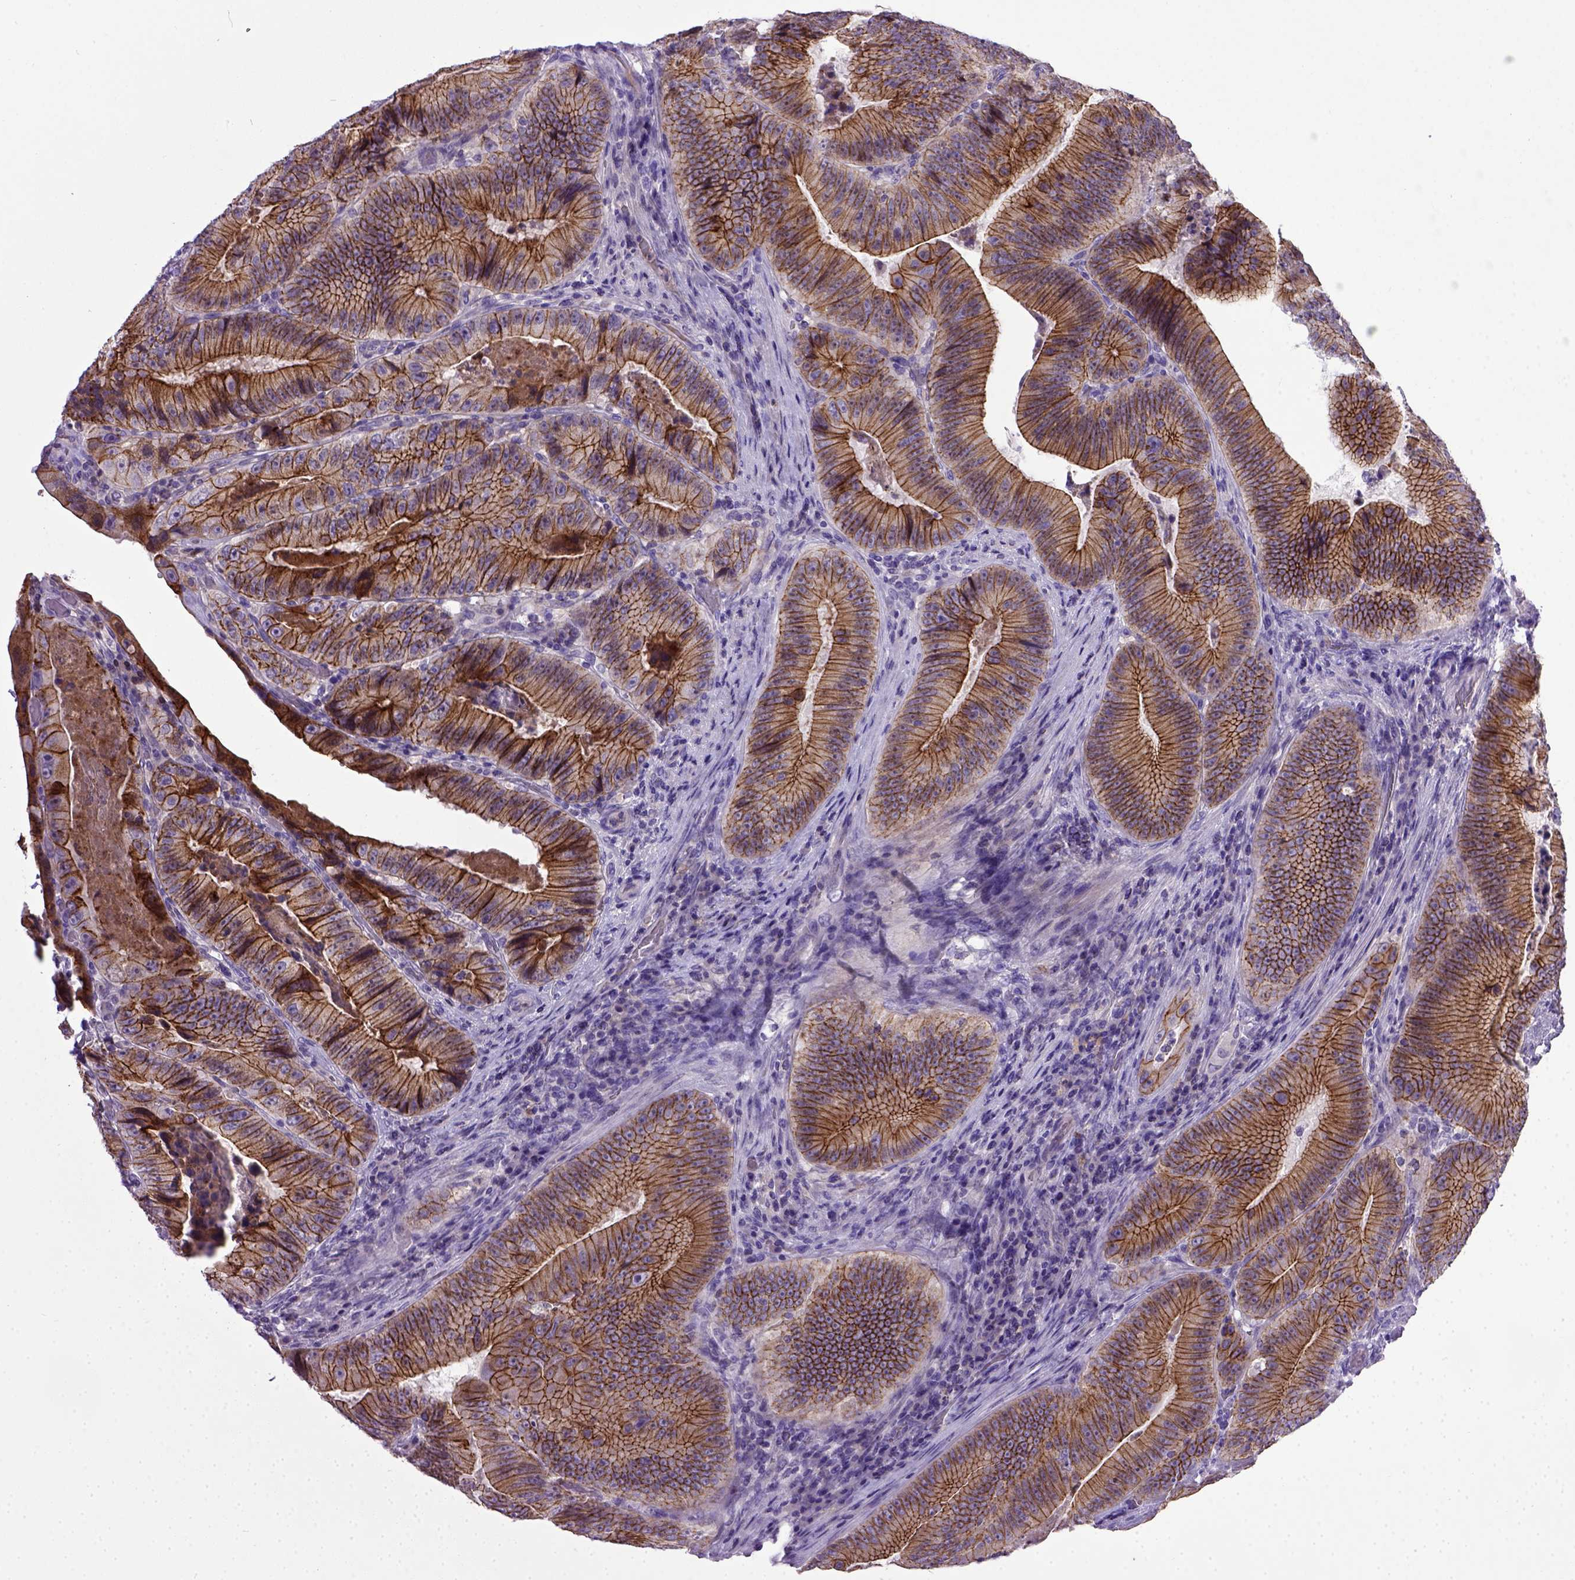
{"staining": {"intensity": "strong", "quantity": ">75%", "location": "cytoplasmic/membranous"}, "tissue": "colorectal cancer", "cell_type": "Tumor cells", "image_type": "cancer", "snomed": [{"axis": "morphology", "description": "Adenocarcinoma, NOS"}, {"axis": "topography", "description": "Colon"}], "caption": "IHC of adenocarcinoma (colorectal) demonstrates high levels of strong cytoplasmic/membranous positivity in about >75% of tumor cells.", "gene": "CDH1", "patient": {"sex": "female", "age": 86}}